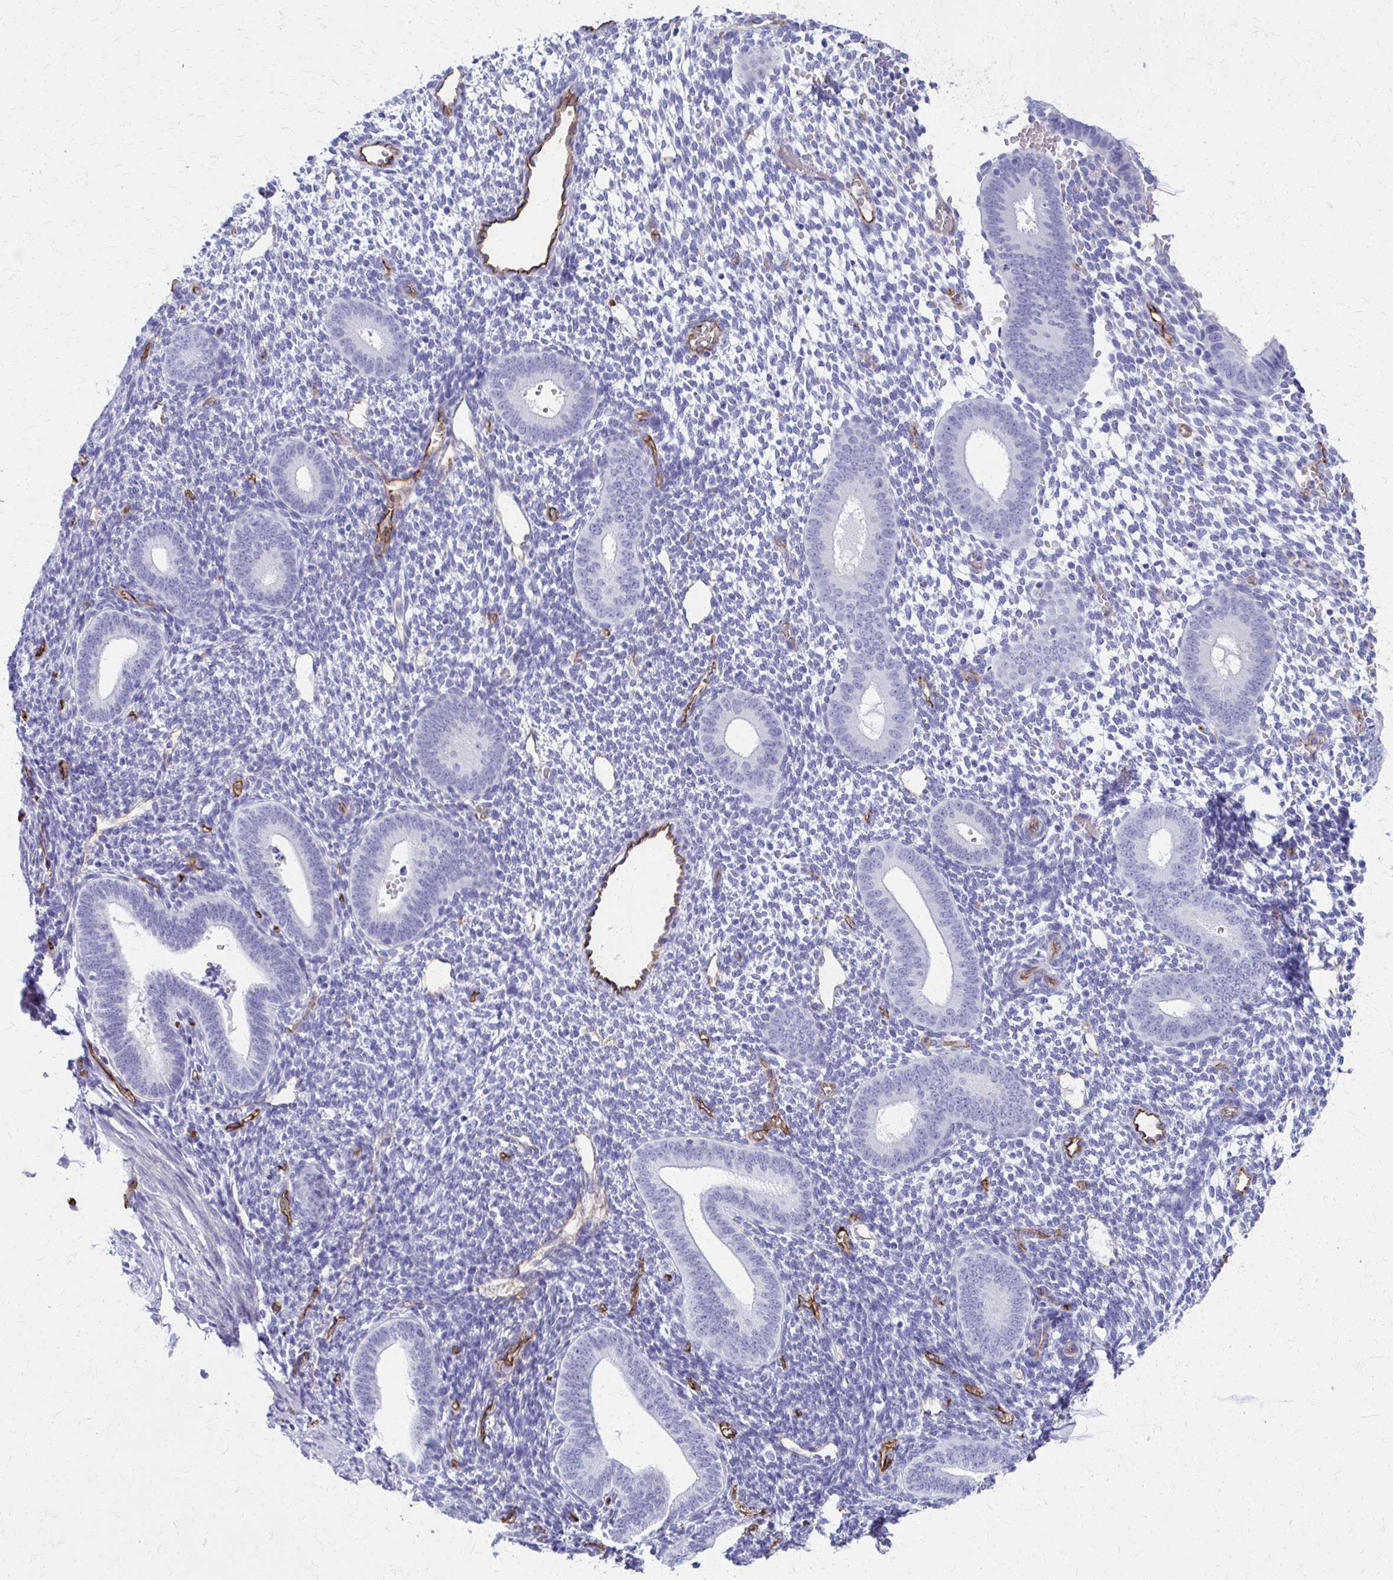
{"staining": {"intensity": "negative", "quantity": "none", "location": "none"}, "tissue": "endometrium", "cell_type": "Cells in endometrial stroma", "image_type": "normal", "snomed": [{"axis": "morphology", "description": "Normal tissue, NOS"}, {"axis": "topography", "description": "Endometrium"}], "caption": "High power microscopy micrograph of an immunohistochemistry histopathology image of normal endometrium, revealing no significant positivity in cells in endometrial stroma. The staining is performed using DAB (3,3'-diaminobenzidine) brown chromogen with nuclei counter-stained in using hematoxylin.", "gene": "TPSG1", "patient": {"sex": "female", "age": 40}}